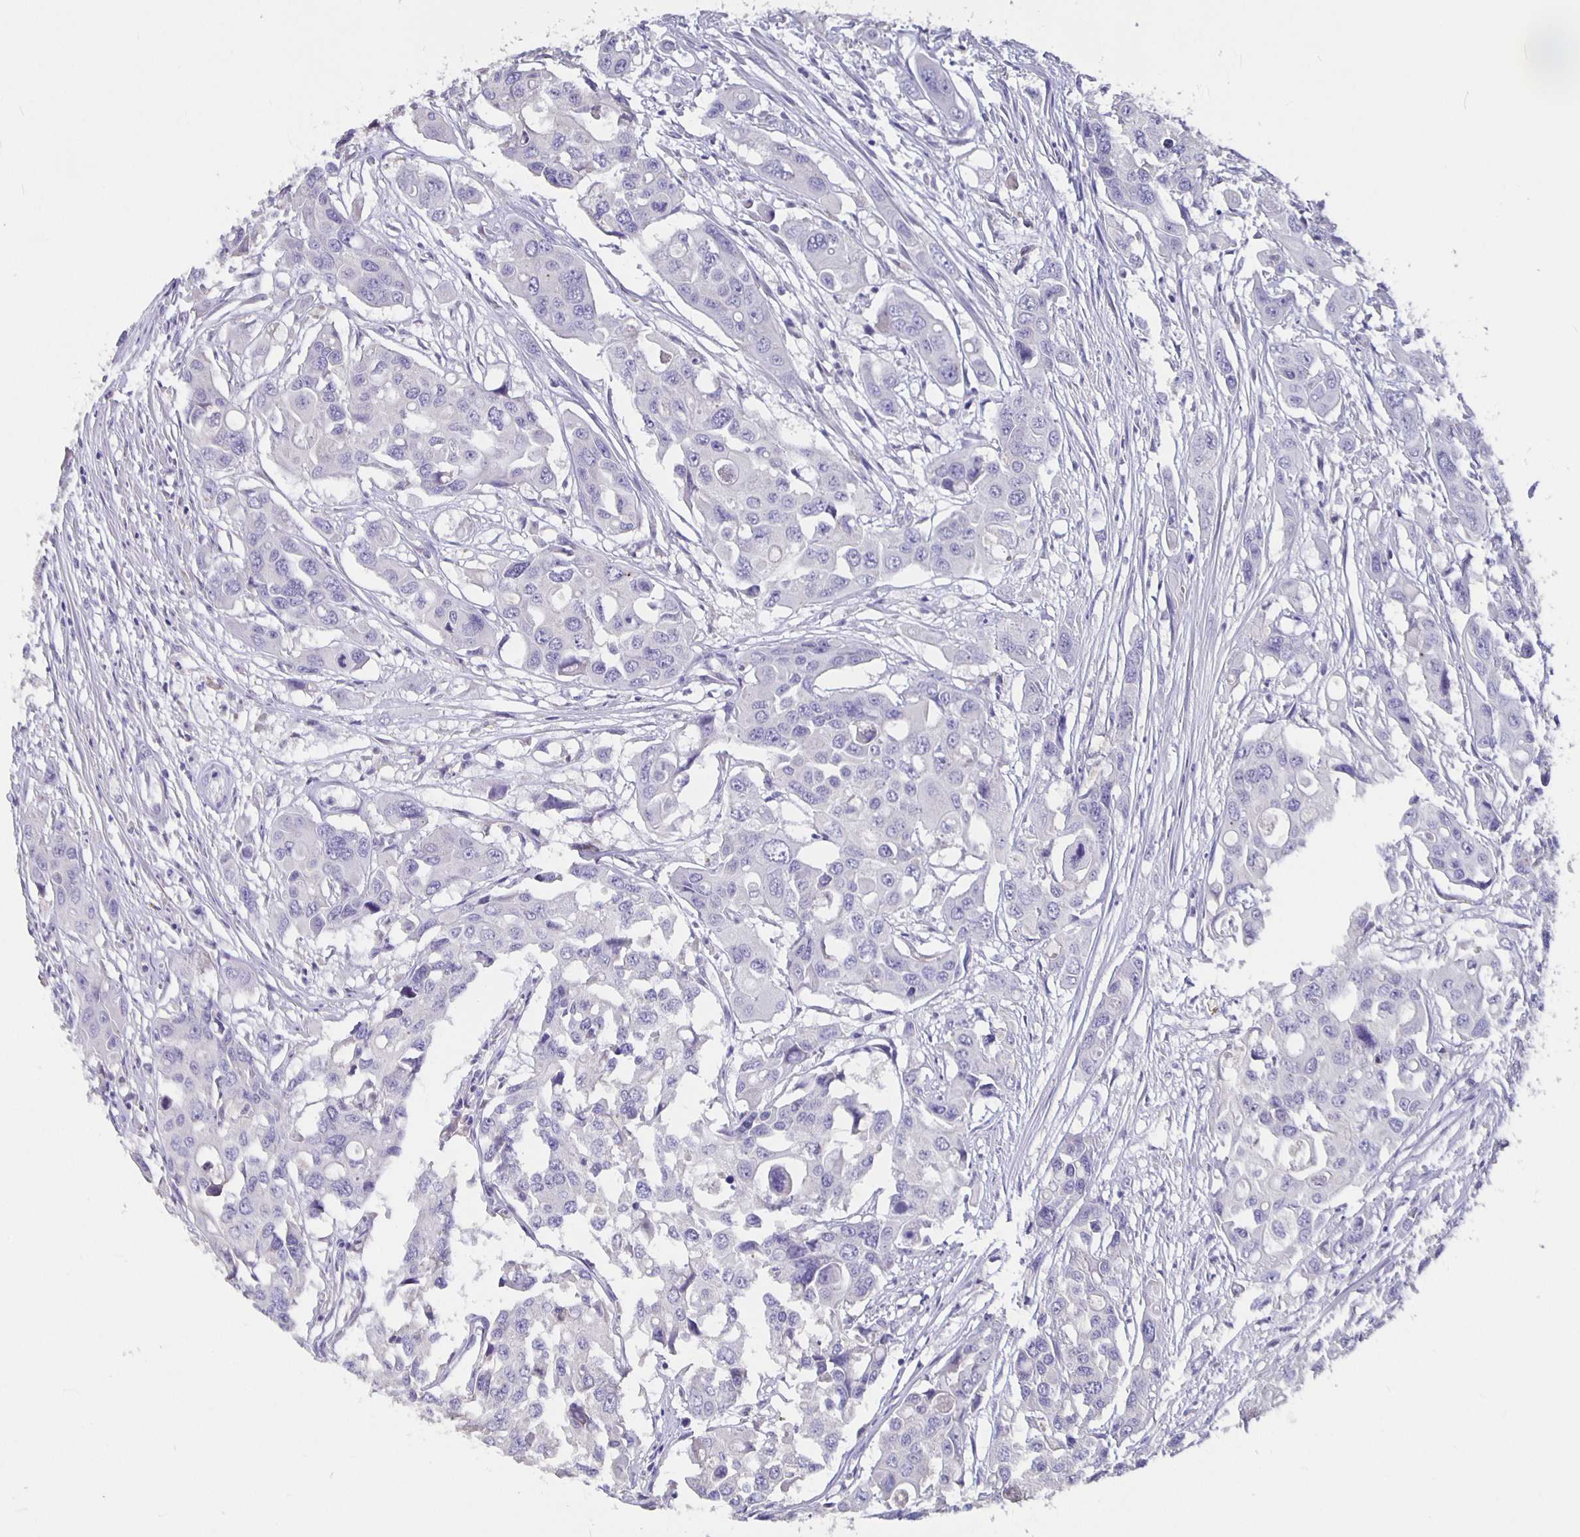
{"staining": {"intensity": "negative", "quantity": "none", "location": "none"}, "tissue": "colorectal cancer", "cell_type": "Tumor cells", "image_type": "cancer", "snomed": [{"axis": "morphology", "description": "Adenocarcinoma, NOS"}, {"axis": "topography", "description": "Colon"}], "caption": "Colorectal adenocarcinoma stained for a protein using immunohistochemistry (IHC) shows no expression tumor cells.", "gene": "GPX4", "patient": {"sex": "male", "age": 77}}